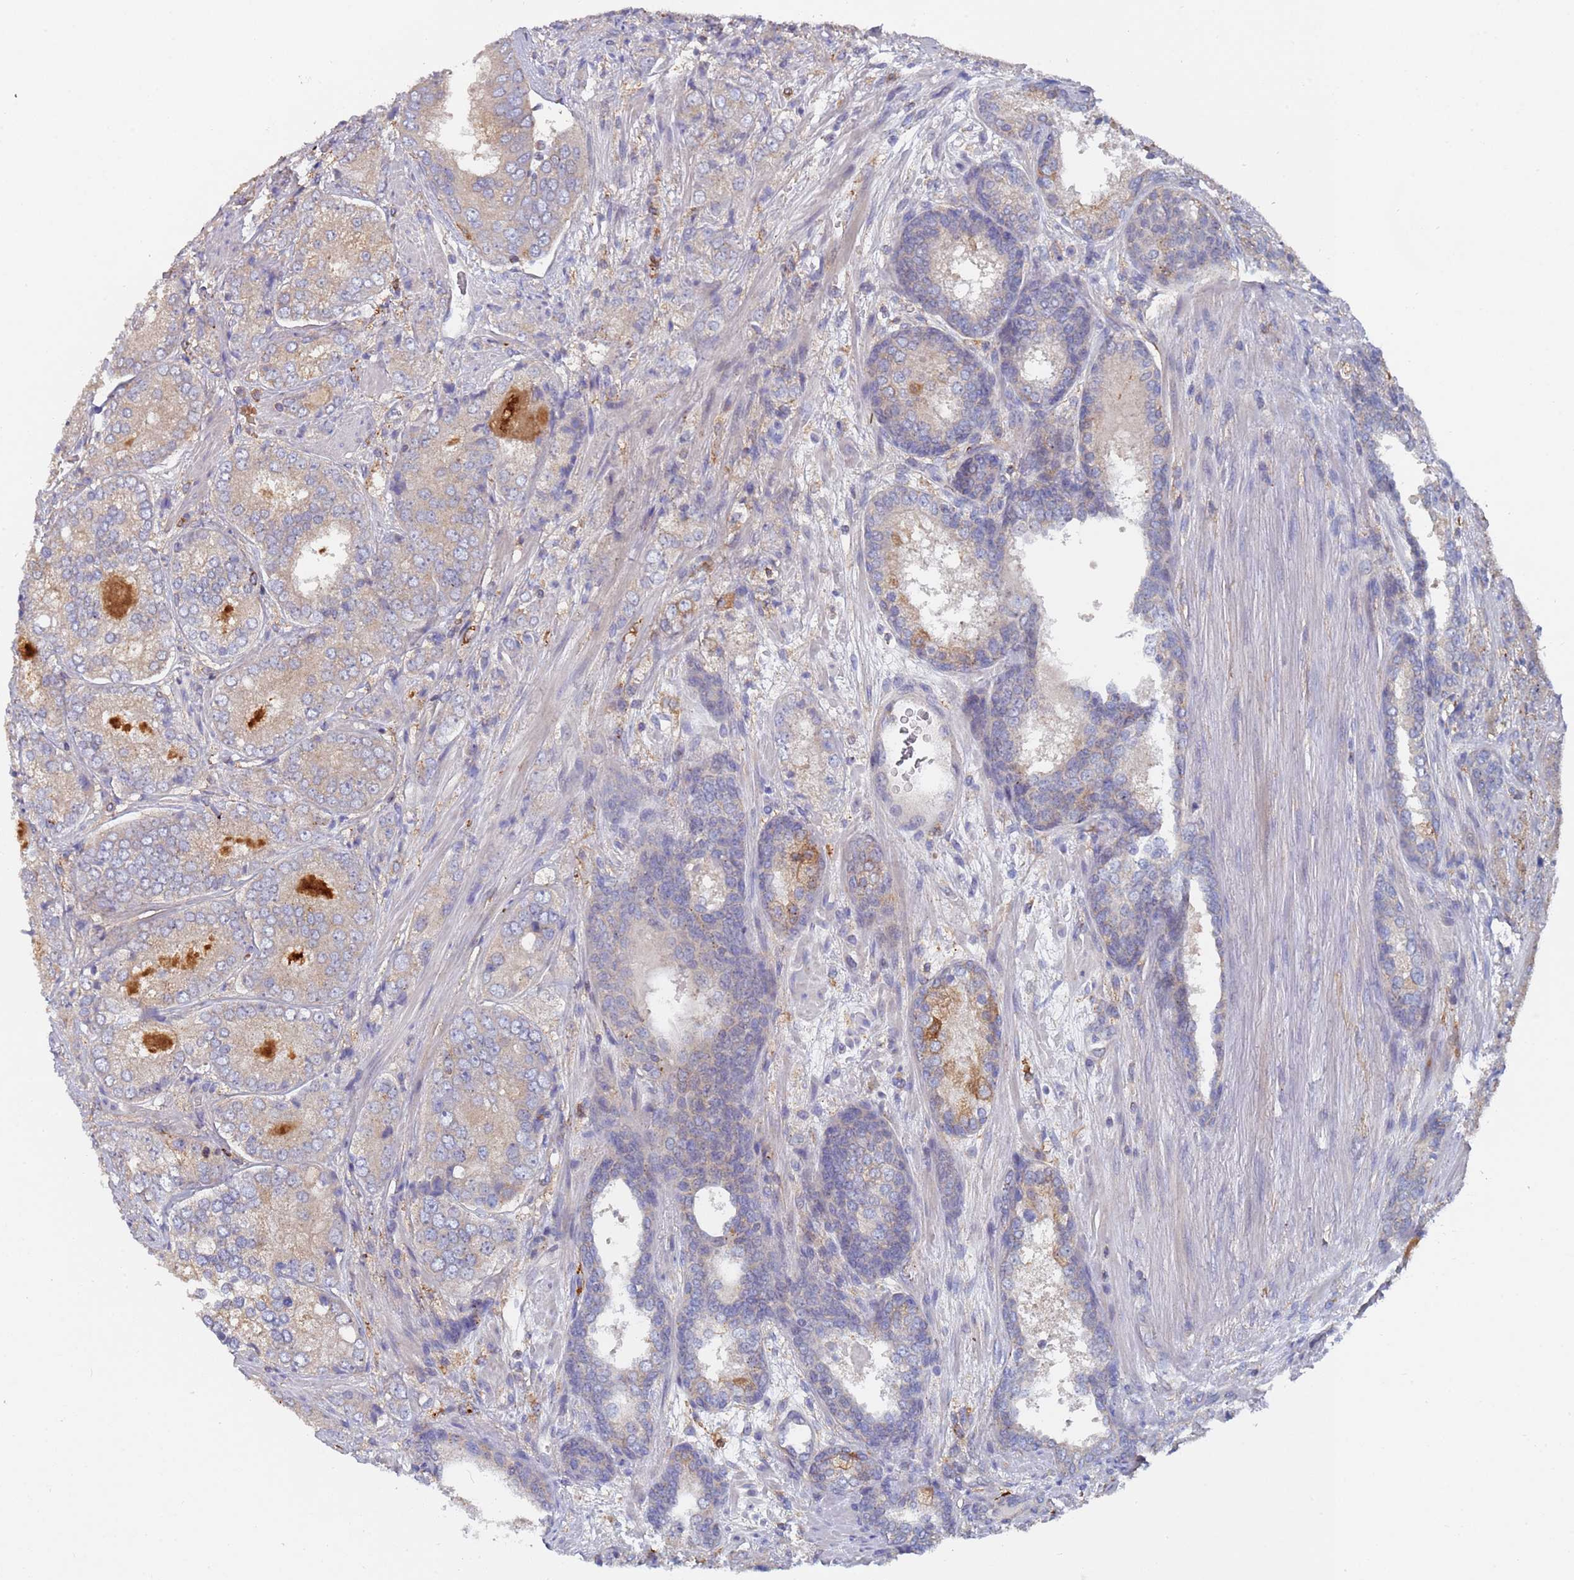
{"staining": {"intensity": "moderate", "quantity": "25%-75%", "location": "cytoplasmic/membranous"}, "tissue": "prostate cancer", "cell_type": "Tumor cells", "image_type": "cancer", "snomed": [{"axis": "morphology", "description": "Adenocarcinoma, High grade"}, {"axis": "topography", "description": "Prostate"}], "caption": "Prostate cancer stained with a brown dye shows moderate cytoplasmic/membranous positive expression in about 25%-75% of tumor cells.", "gene": "MALRD1", "patient": {"sex": "male", "age": 63}}